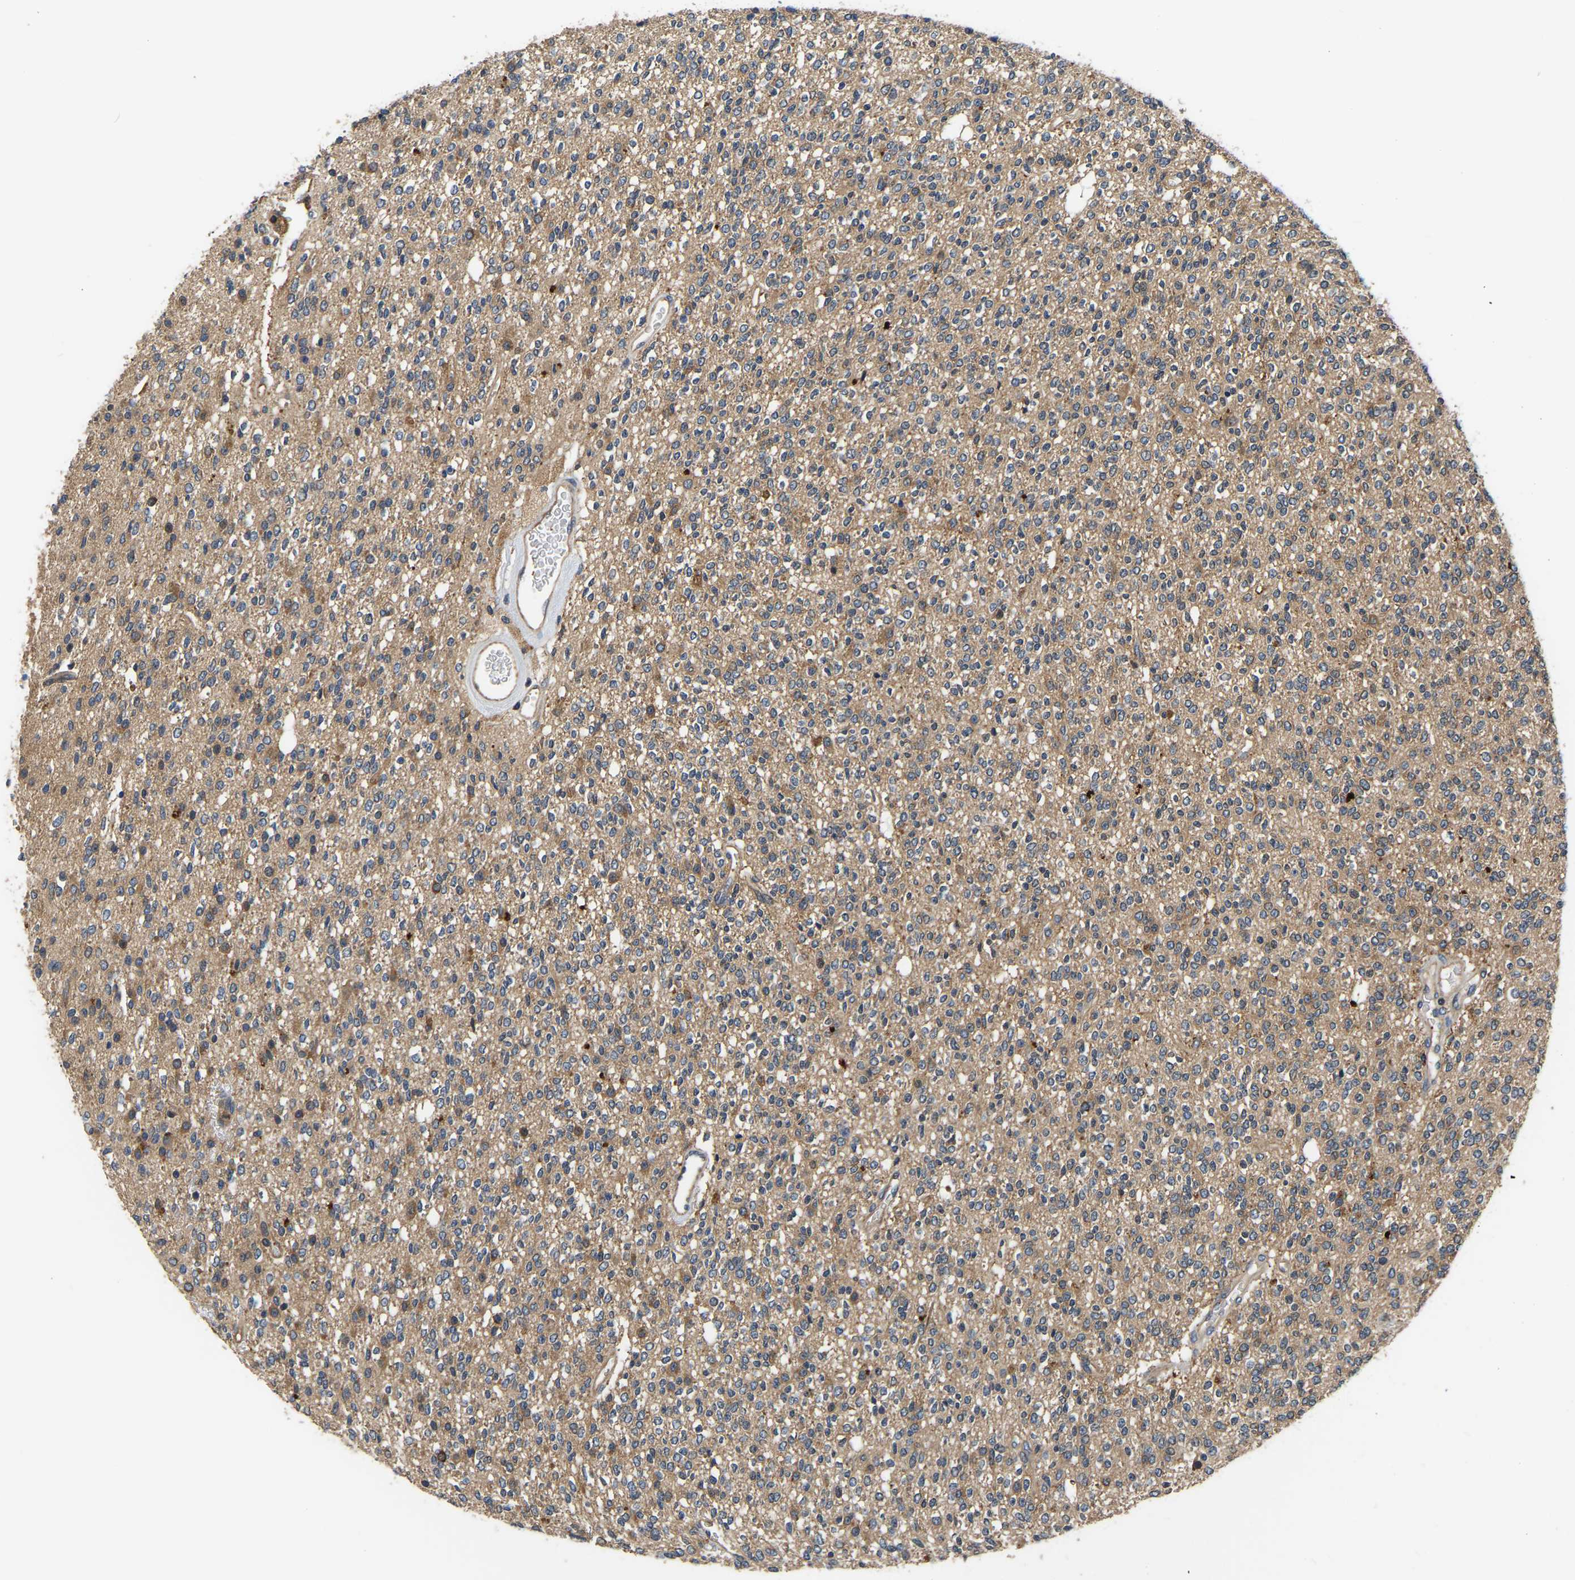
{"staining": {"intensity": "moderate", "quantity": ">75%", "location": "cytoplasmic/membranous"}, "tissue": "glioma", "cell_type": "Tumor cells", "image_type": "cancer", "snomed": [{"axis": "morphology", "description": "Glioma, malignant, High grade"}, {"axis": "topography", "description": "Brain"}], "caption": "Immunohistochemistry image of glioma stained for a protein (brown), which displays medium levels of moderate cytoplasmic/membranous positivity in approximately >75% of tumor cells.", "gene": "GARS1", "patient": {"sex": "male", "age": 34}}